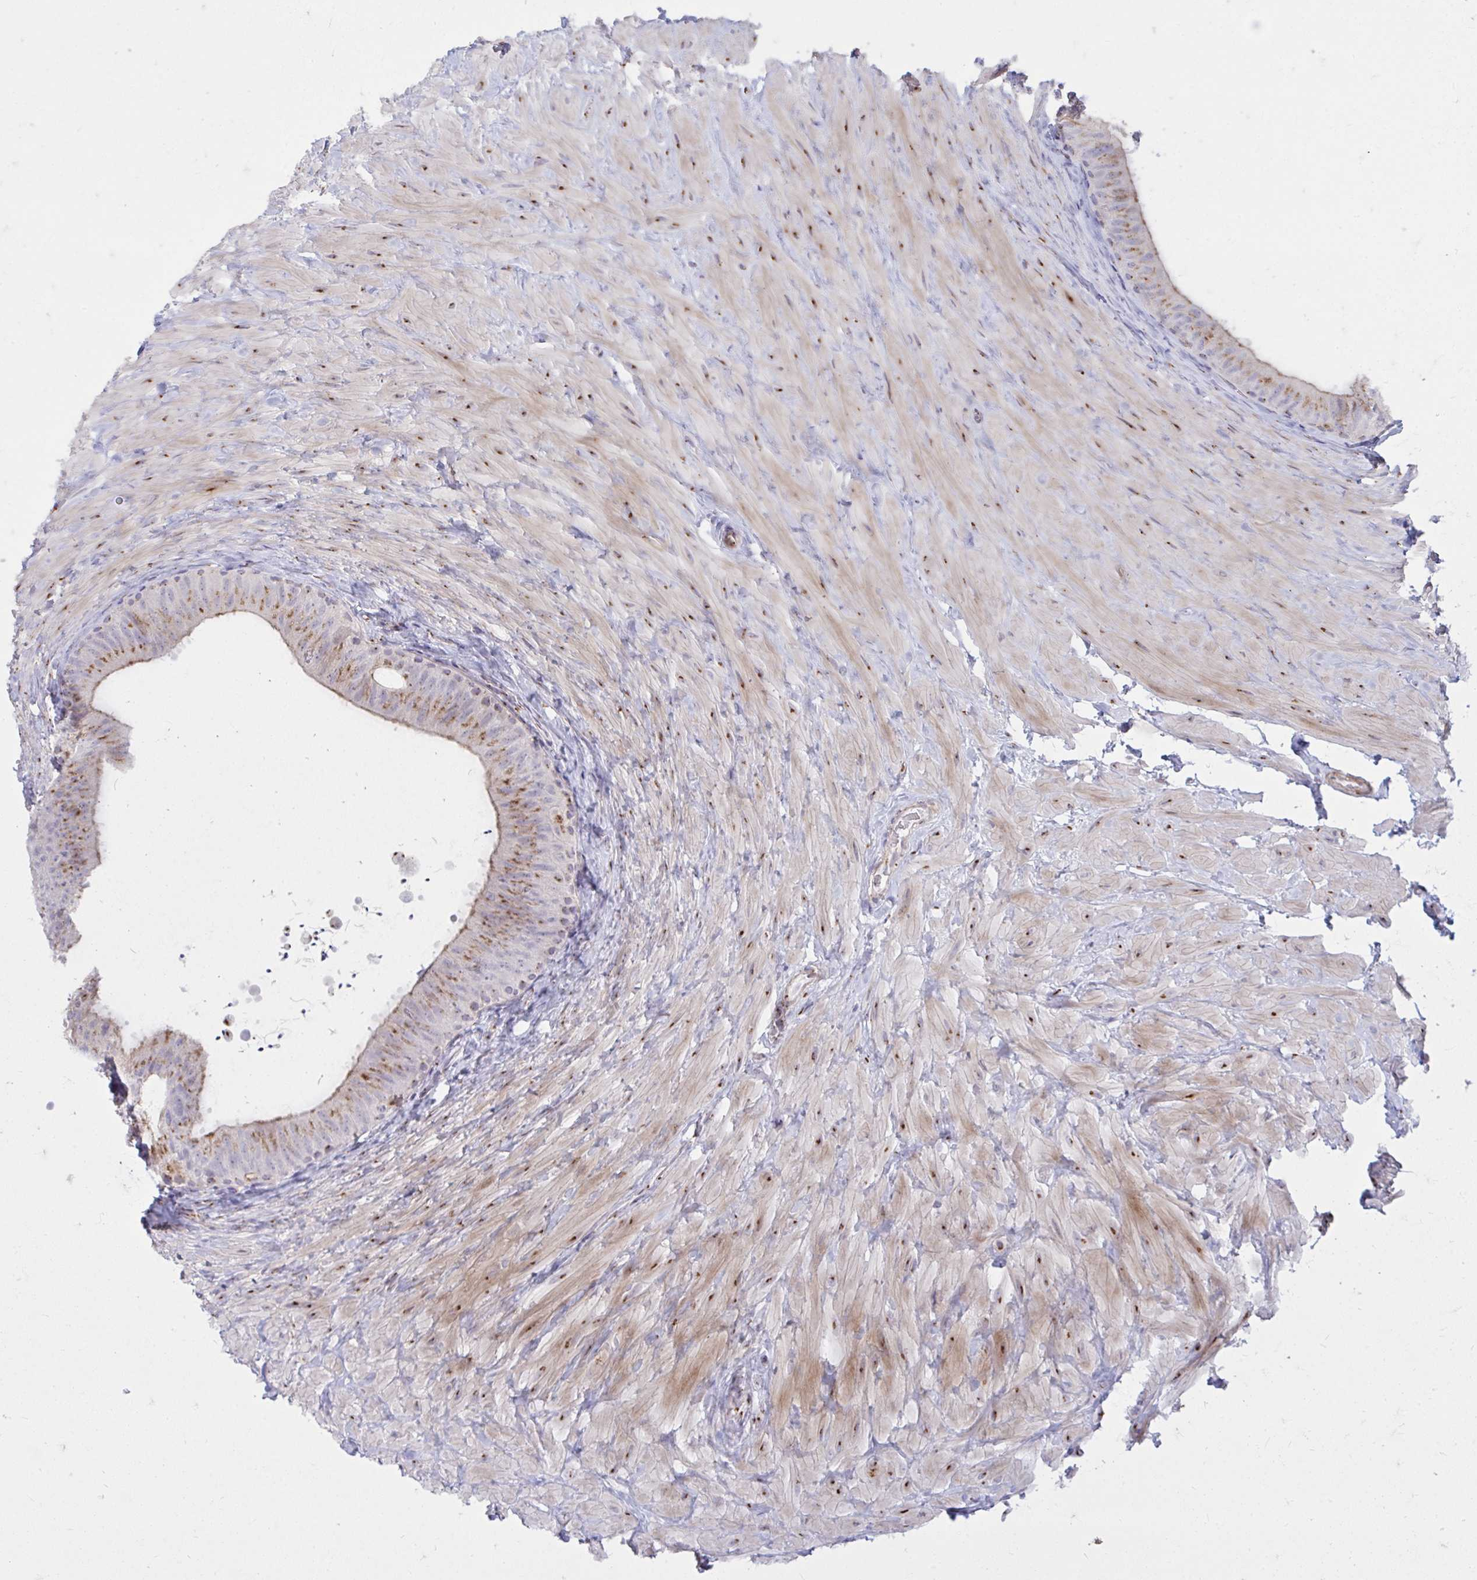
{"staining": {"intensity": "moderate", "quantity": ">75%", "location": "cytoplasmic/membranous"}, "tissue": "epididymis", "cell_type": "Glandular cells", "image_type": "normal", "snomed": [{"axis": "morphology", "description": "Normal tissue, NOS"}, {"axis": "topography", "description": "Epididymis, spermatic cord, NOS"}, {"axis": "topography", "description": "Epididymis"}], "caption": "Epididymis was stained to show a protein in brown. There is medium levels of moderate cytoplasmic/membranous expression in about >75% of glandular cells. (IHC, brightfield microscopy, high magnification).", "gene": "RAB6A", "patient": {"sex": "male", "age": 31}}